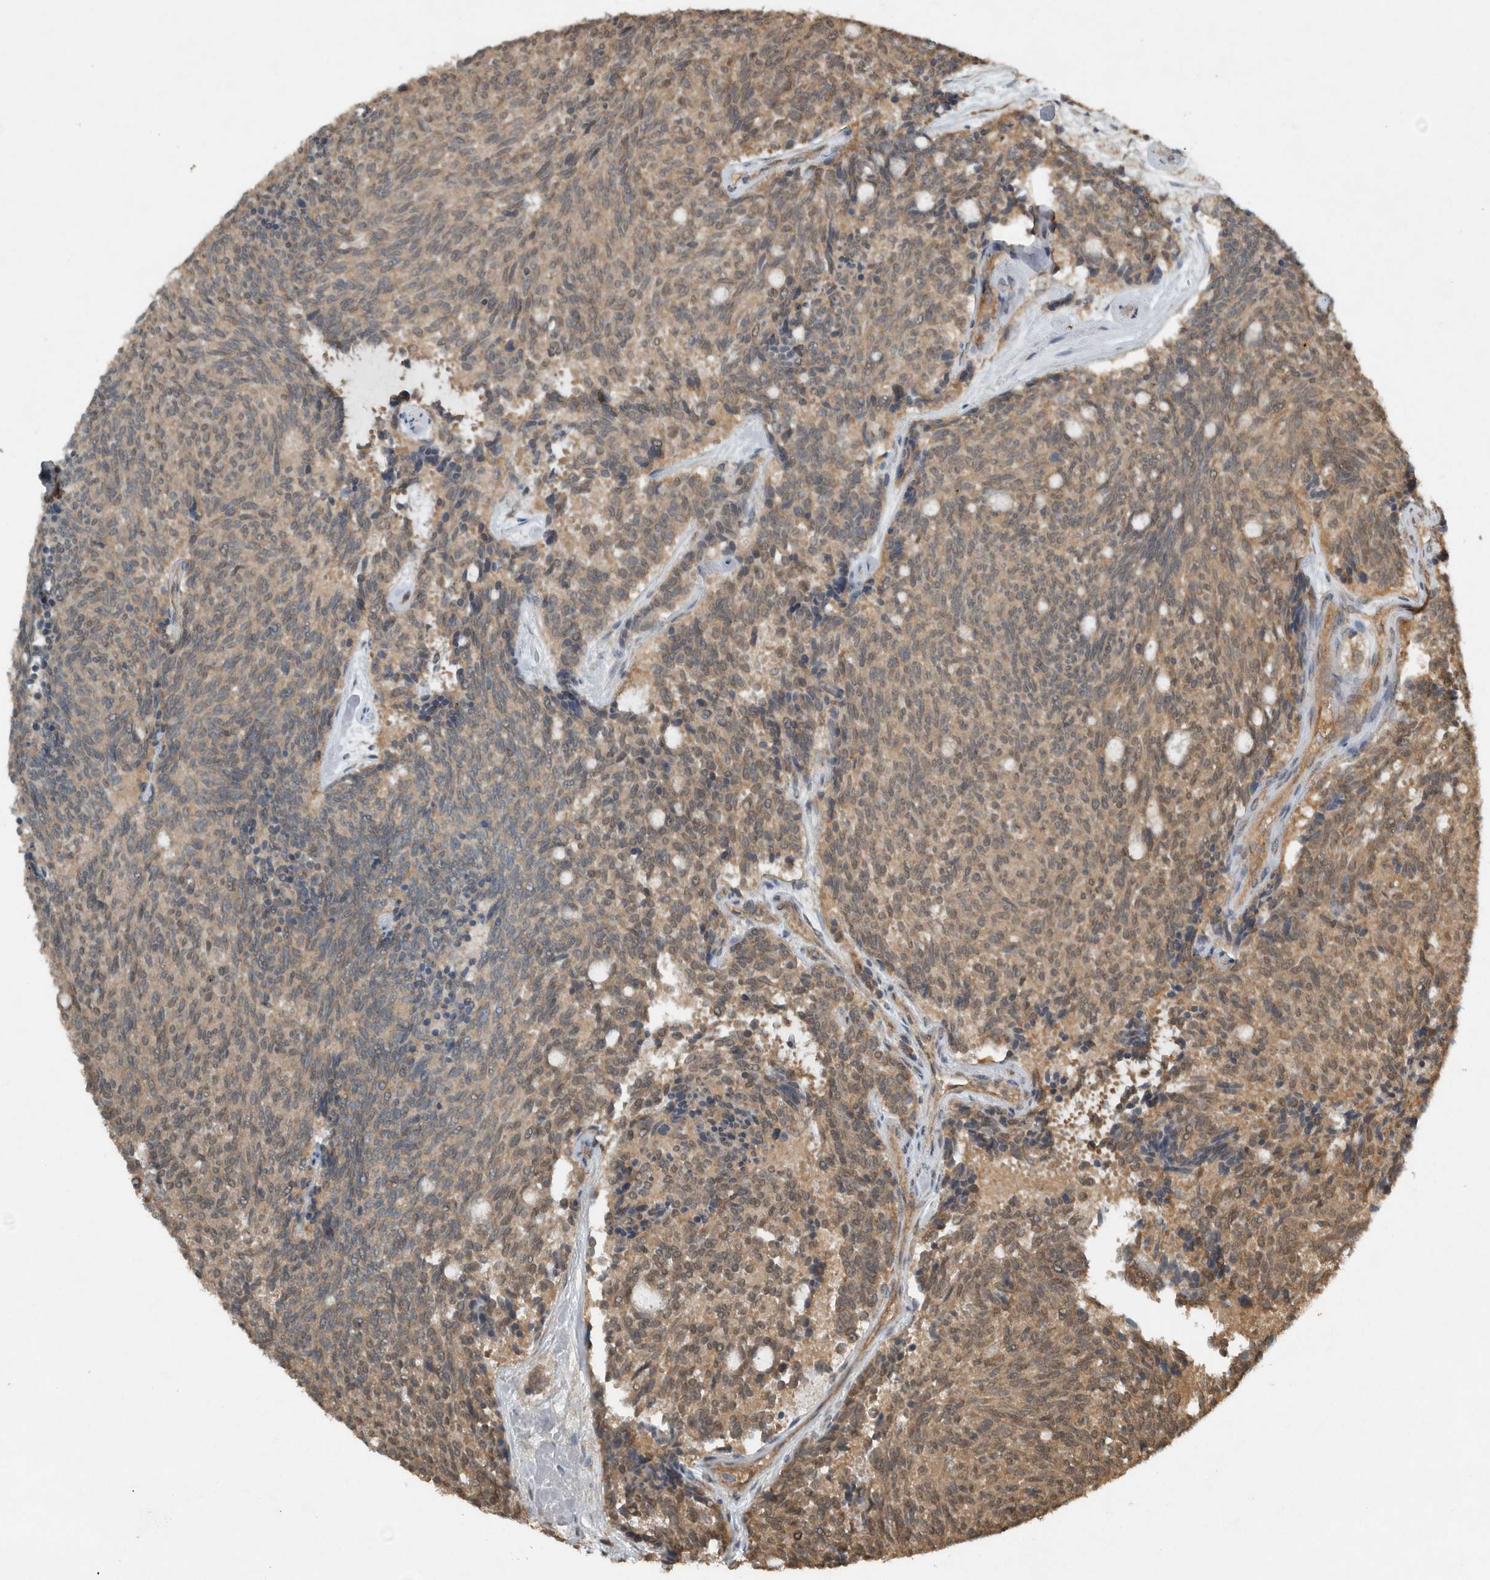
{"staining": {"intensity": "moderate", "quantity": "25%-75%", "location": "cytoplasmic/membranous,nuclear"}, "tissue": "carcinoid", "cell_type": "Tumor cells", "image_type": "cancer", "snomed": [{"axis": "morphology", "description": "Carcinoid, malignant, NOS"}, {"axis": "topography", "description": "Pancreas"}], "caption": "Approximately 25%-75% of tumor cells in human carcinoid (malignant) demonstrate moderate cytoplasmic/membranous and nuclear protein expression as visualized by brown immunohistochemical staining.", "gene": "ARHGEF12", "patient": {"sex": "female", "age": 54}}